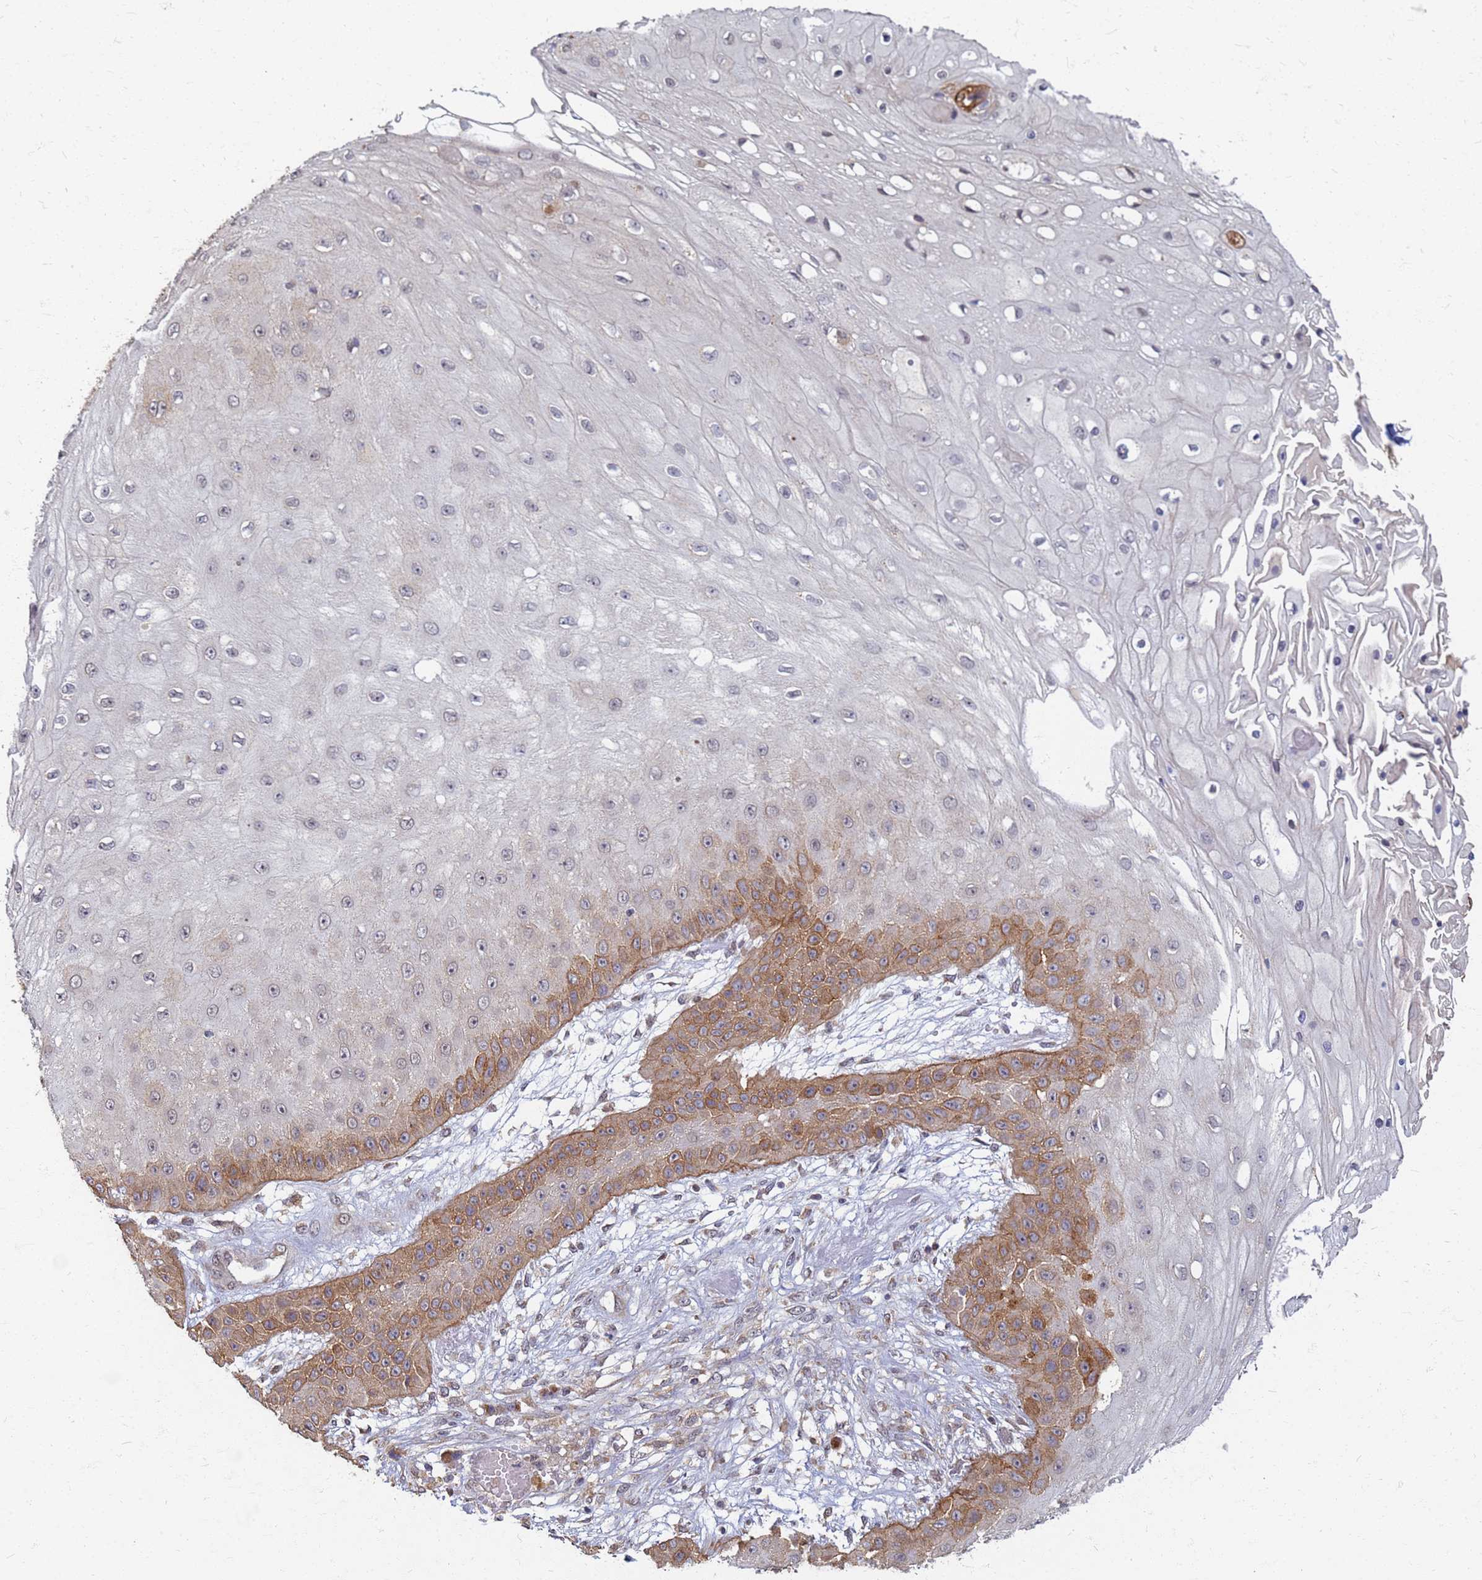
{"staining": {"intensity": "moderate", "quantity": "25%-75%", "location": "cytoplasmic/membranous"}, "tissue": "skin cancer", "cell_type": "Tumor cells", "image_type": "cancer", "snomed": [{"axis": "morphology", "description": "Squamous cell carcinoma, NOS"}, {"axis": "topography", "description": "Skin"}], "caption": "DAB immunohistochemical staining of human skin cancer (squamous cell carcinoma) shows moderate cytoplasmic/membranous protein staining in about 25%-75% of tumor cells.", "gene": "ITGB4", "patient": {"sex": "male", "age": 70}}